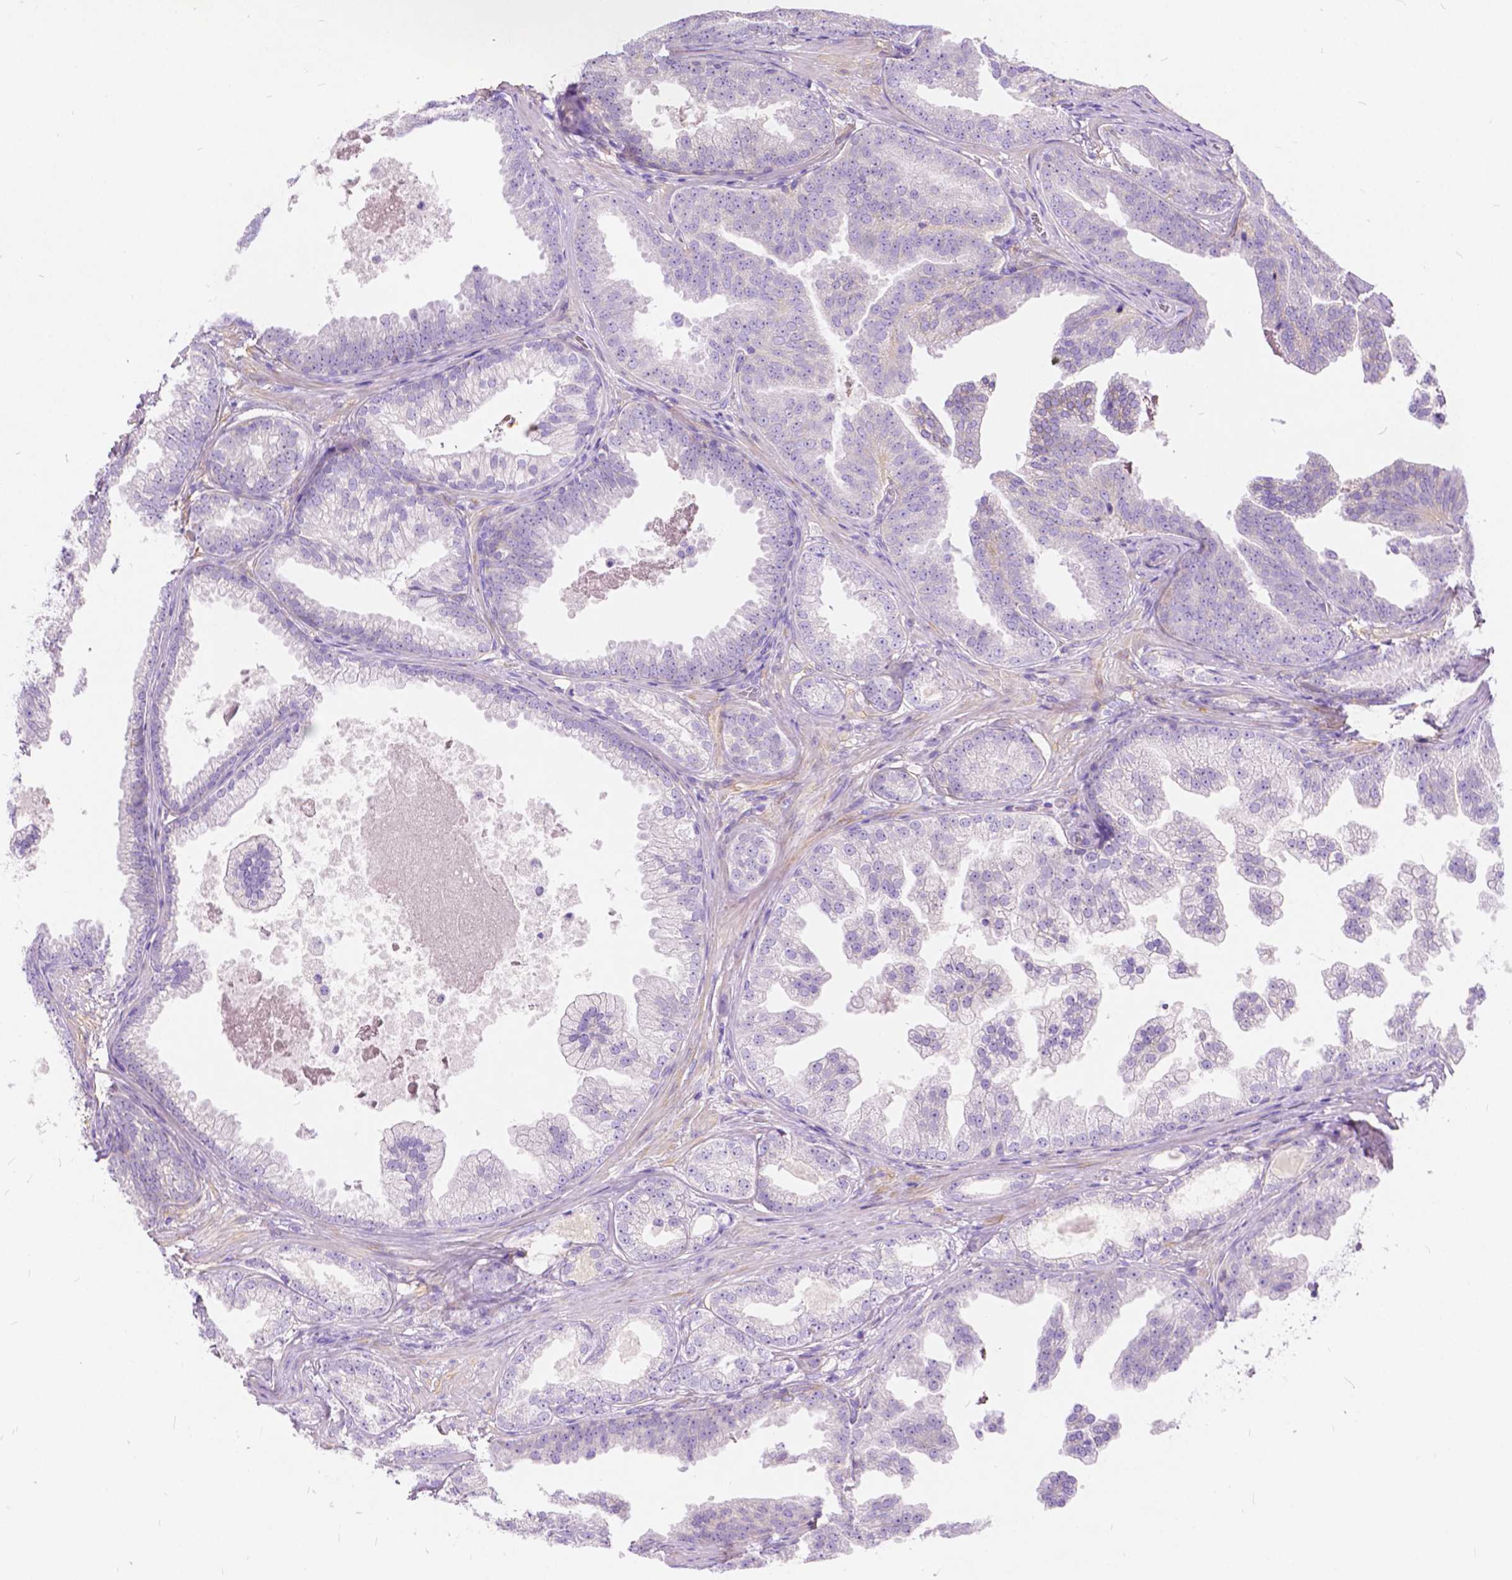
{"staining": {"intensity": "negative", "quantity": "none", "location": "none"}, "tissue": "prostate cancer", "cell_type": "Tumor cells", "image_type": "cancer", "snomed": [{"axis": "morphology", "description": "Adenocarcinoma, Low grade"}, {"axis": "topography", "description": "Prostate"}], "caption": "High magnification brightfield microscopy of low-grade adenocarcinoma (prostate) stained with DAB (brown) and counterstained with hematoxylin (blue): tumor cells show no significant positivity.", "gene": "CHRM1", "patient": {"sex": "male", "age": 65}}